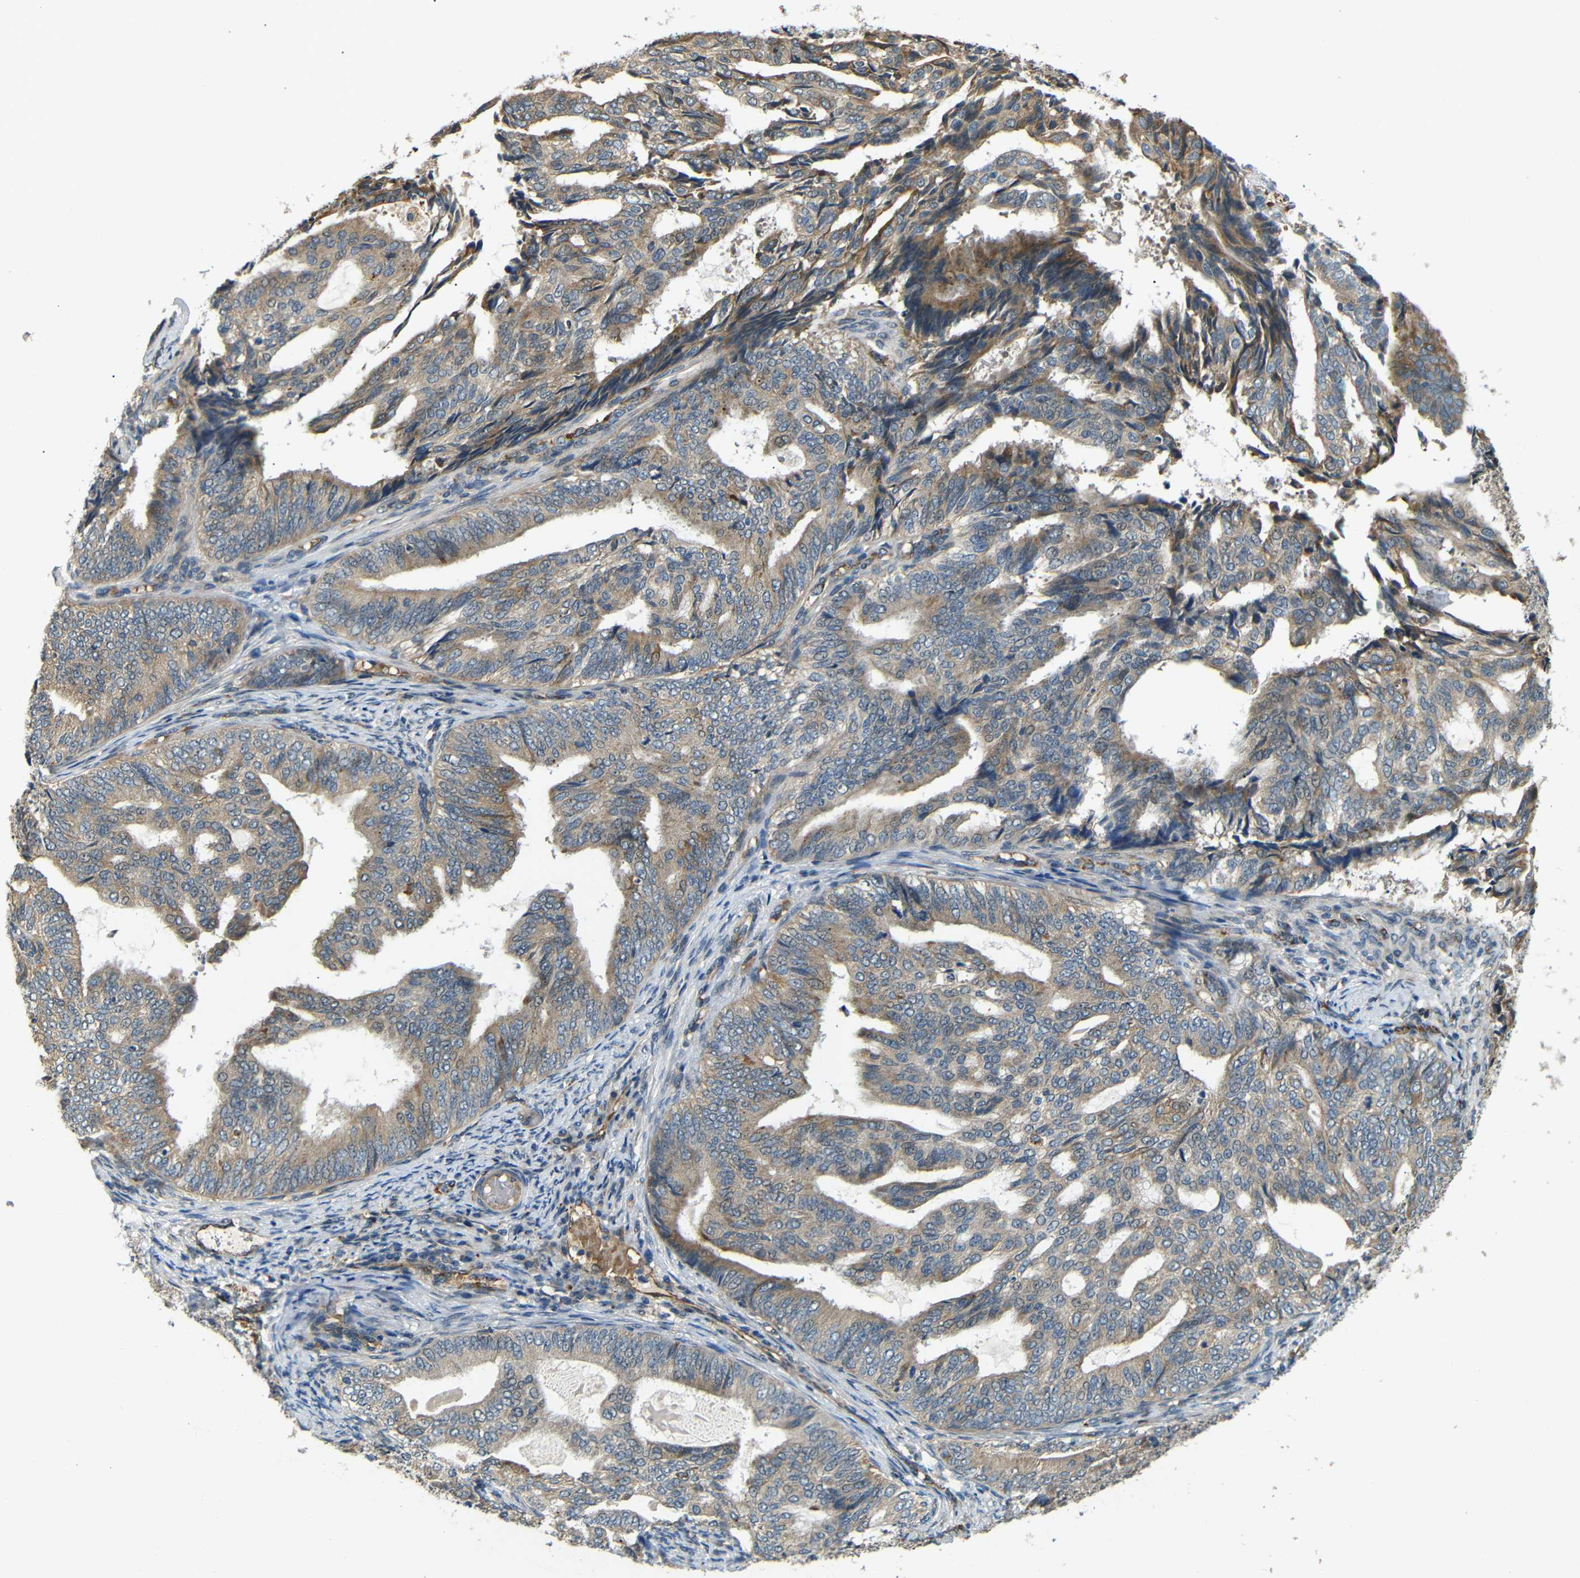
{"staining": {"intensity": "weak", "quantity": ">75%", "location": "cytoplasmic/membranous"}, "tissue": "endometrial cancer", "cell_type": "Tumor cells", "image_type": "cancer", "snomed": [{"axis": "morphology", "description": "Adenocarcinoma, NOS"}, {"axis": "topography", "description": "Endometrium"}], "caption": "DAB (3,3'-diaminobenzidine) immunohistochemical staining of endometrial cancer shows weak cytoplasmic/membranous protein expression in approximately >75% of tumor cells.", "gene": "ATP7A", "patient": {"sex": "female", "age": 58}}